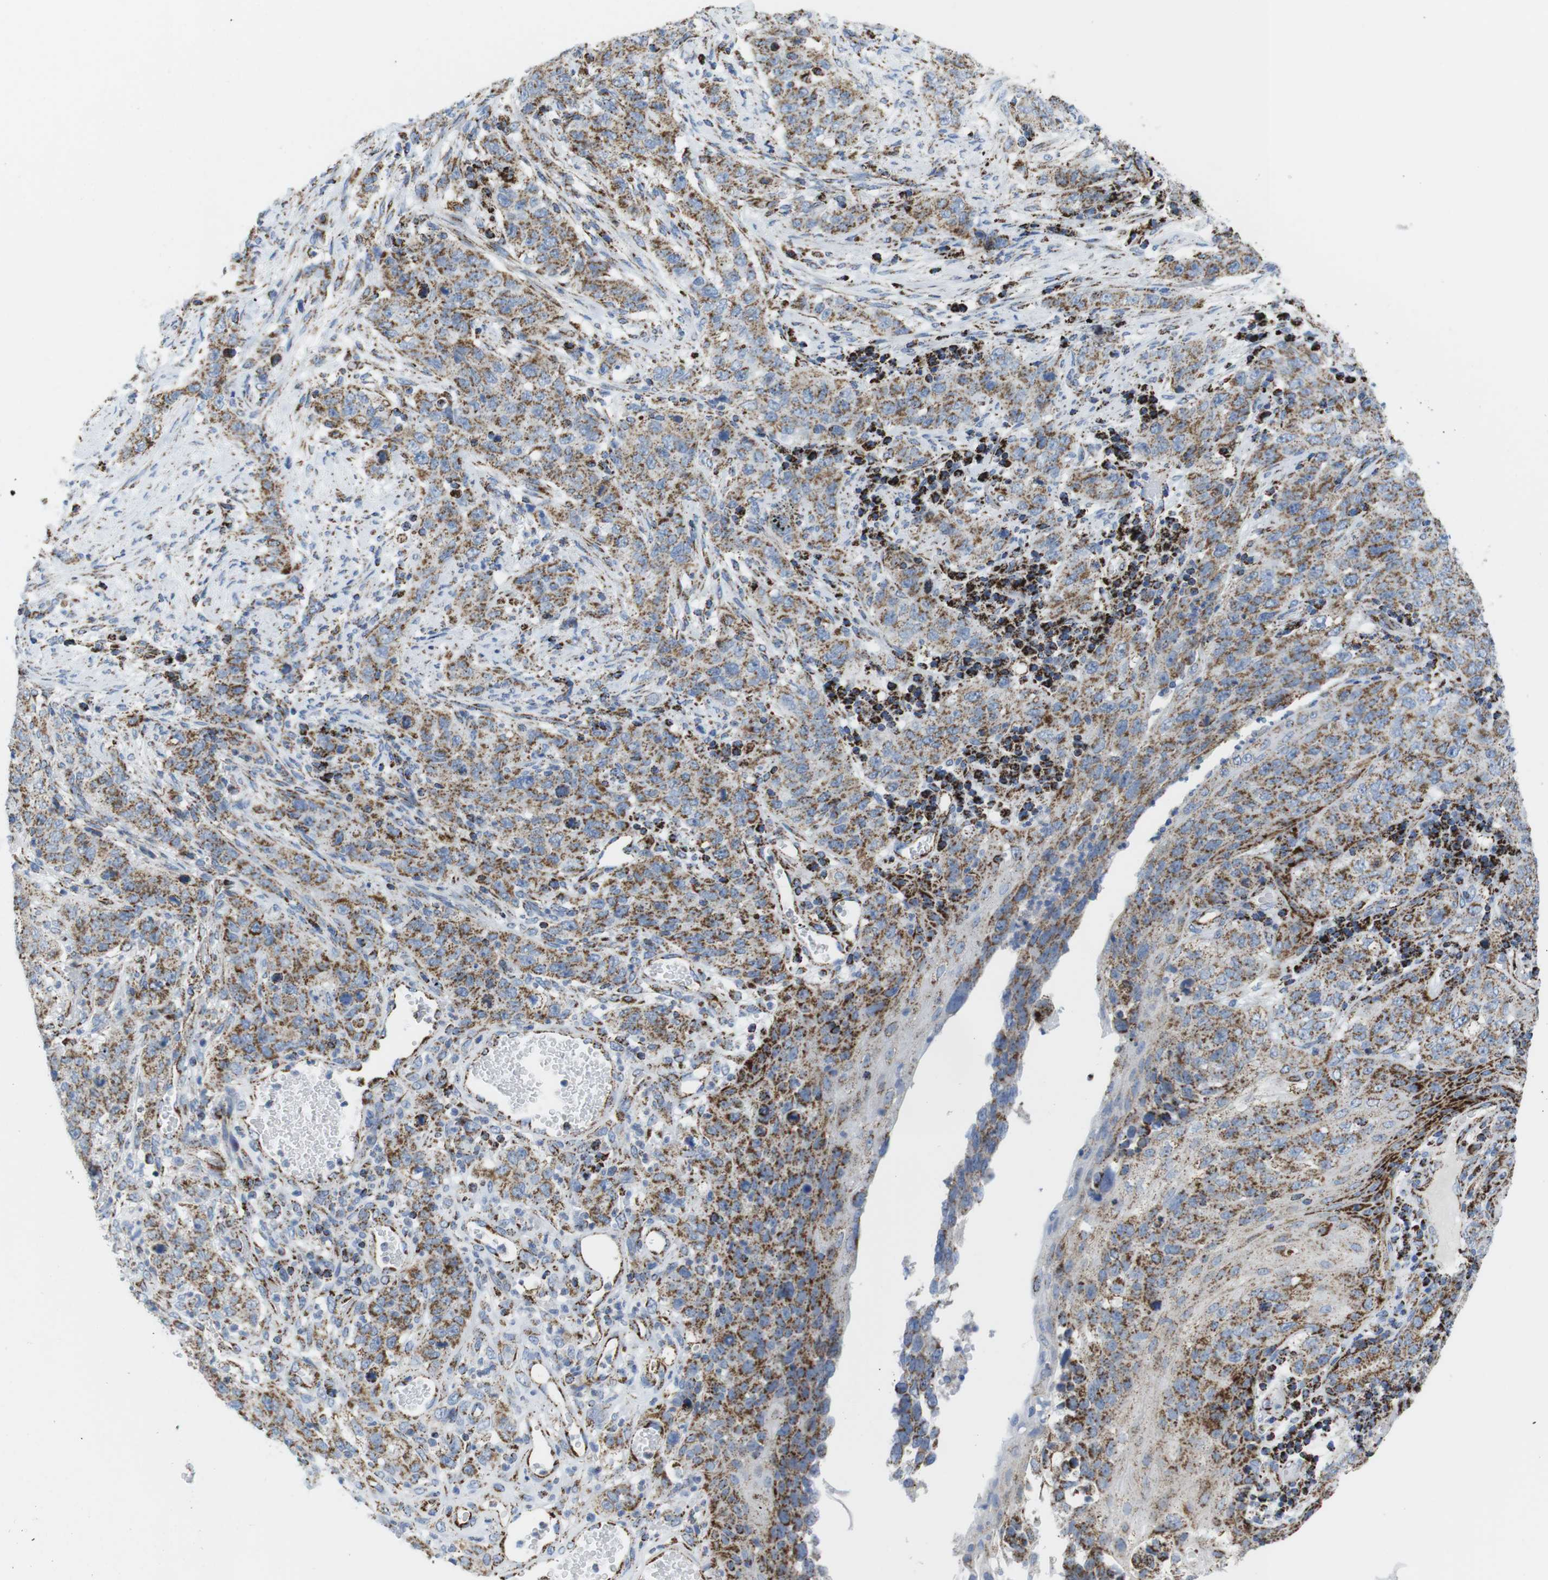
{"staining": {"intensity": "moderate", "quantity": ">75%", "location": "cytoplasmic/membranous"}, "tissue": "stomach cancer", "cell_type": "Tumor cells", "image_type": "cancer", "snomed": [{"axis": "morphology", "description": "Adenocarcinoma, NOS"}, {"axis": "topography", "description": "Stomach"}], "caption": "An IHC photomicrograph of tumor tissue is shown. Protein staining in brown labels moderate cytoplasmic/membranous positivity in adenocarcinoma (stomach) within tumor cells.", "gene": "ATP5PO", "patient": {"sex": "male", "age": 48}}